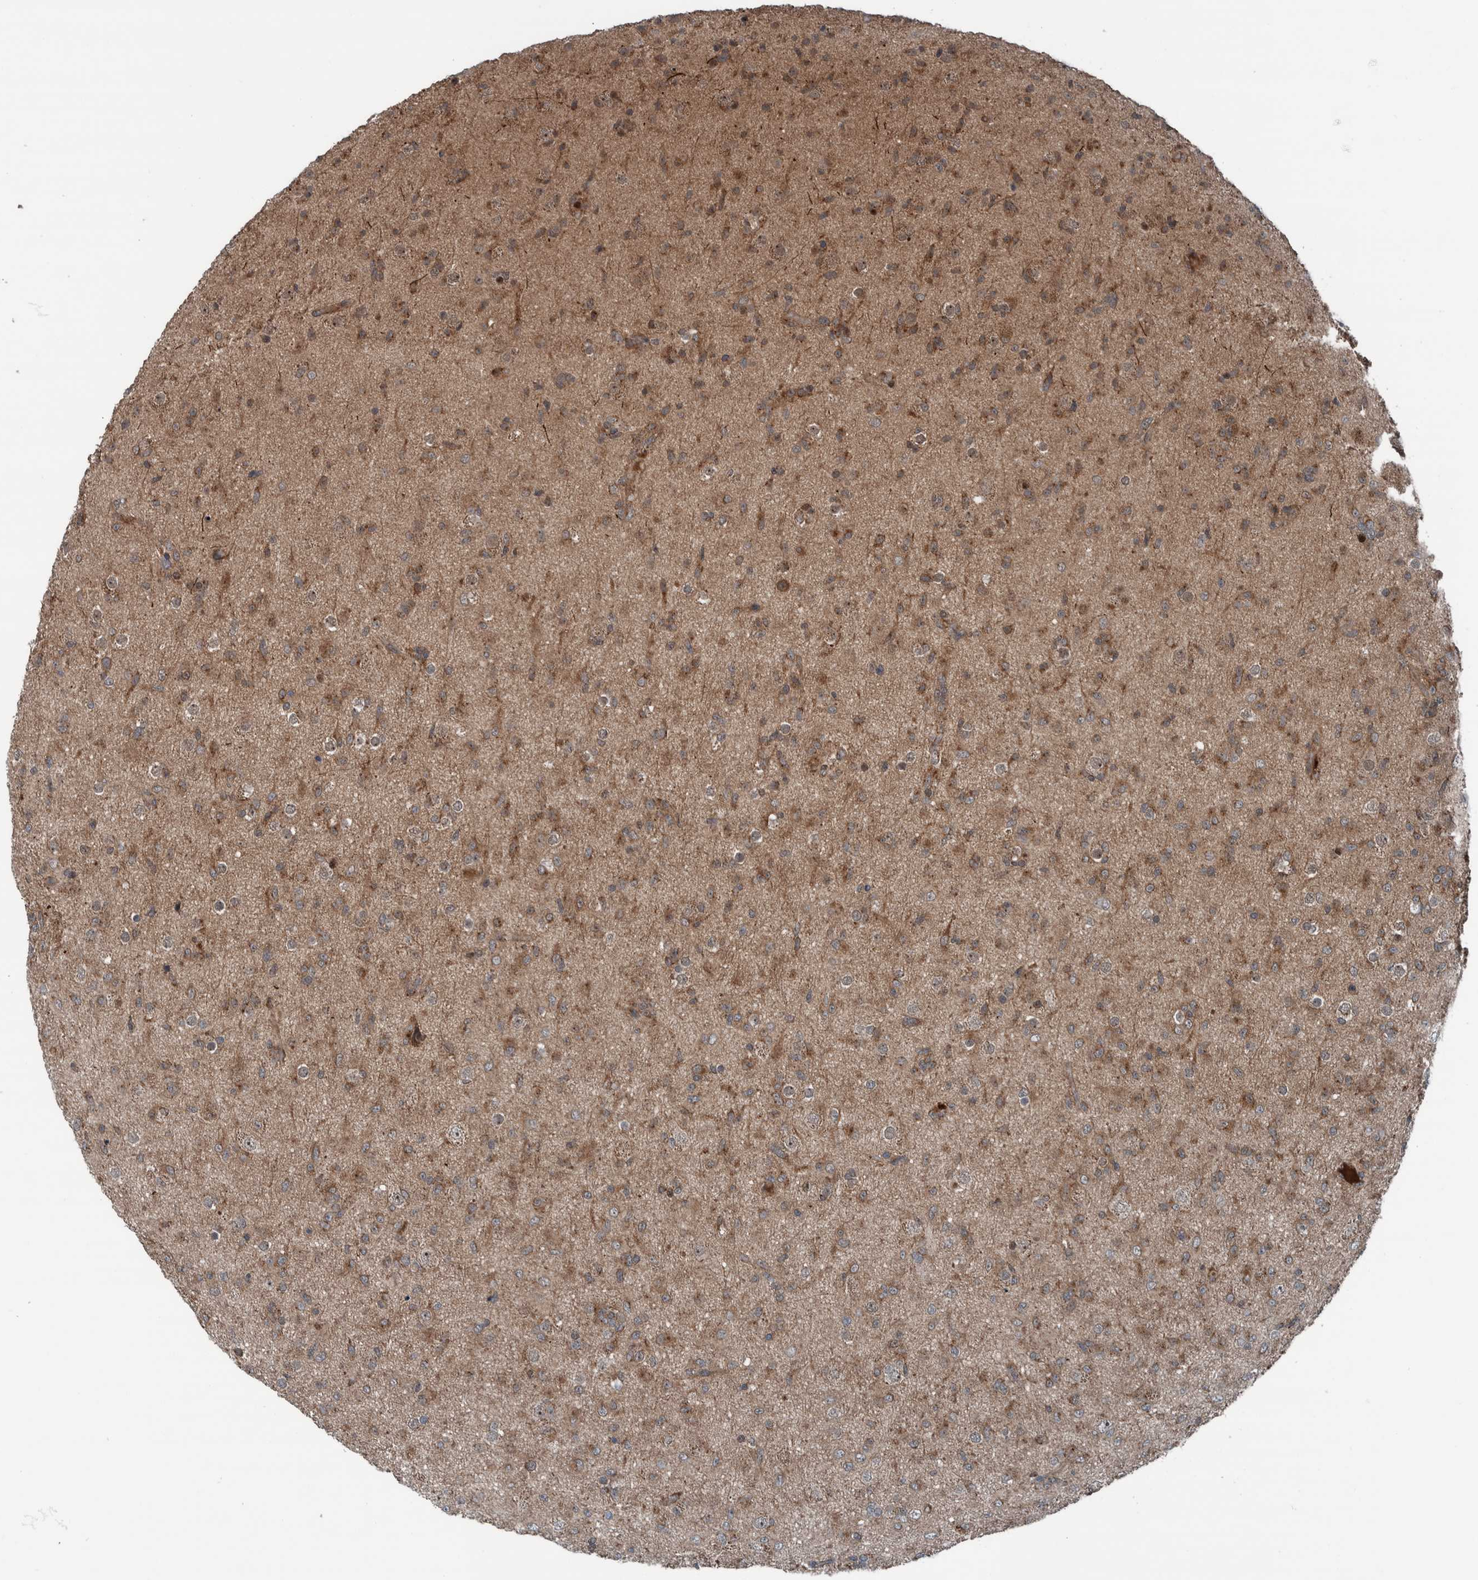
{"staining": {"intensity": "moderate", "quantity": ">75%", "location": "cytoplasmic/membranous"}, "tissue": "glioma", "cell_type": "Tumor cells", "image_type": "cancer", "snomed": [{"axis": "morphology", "description": "Glioma, malignant, Low grade"}, {"axis": "topography", "description": "Brain"}], "caption": "Protein staining of malignant low-grade glioma tissue shows moderate cytoplasmic/membranous expression in approximately >75% of tumor cells.", "gene": "CUEDC1", "patient": {"sex": "male", "age": 65}}